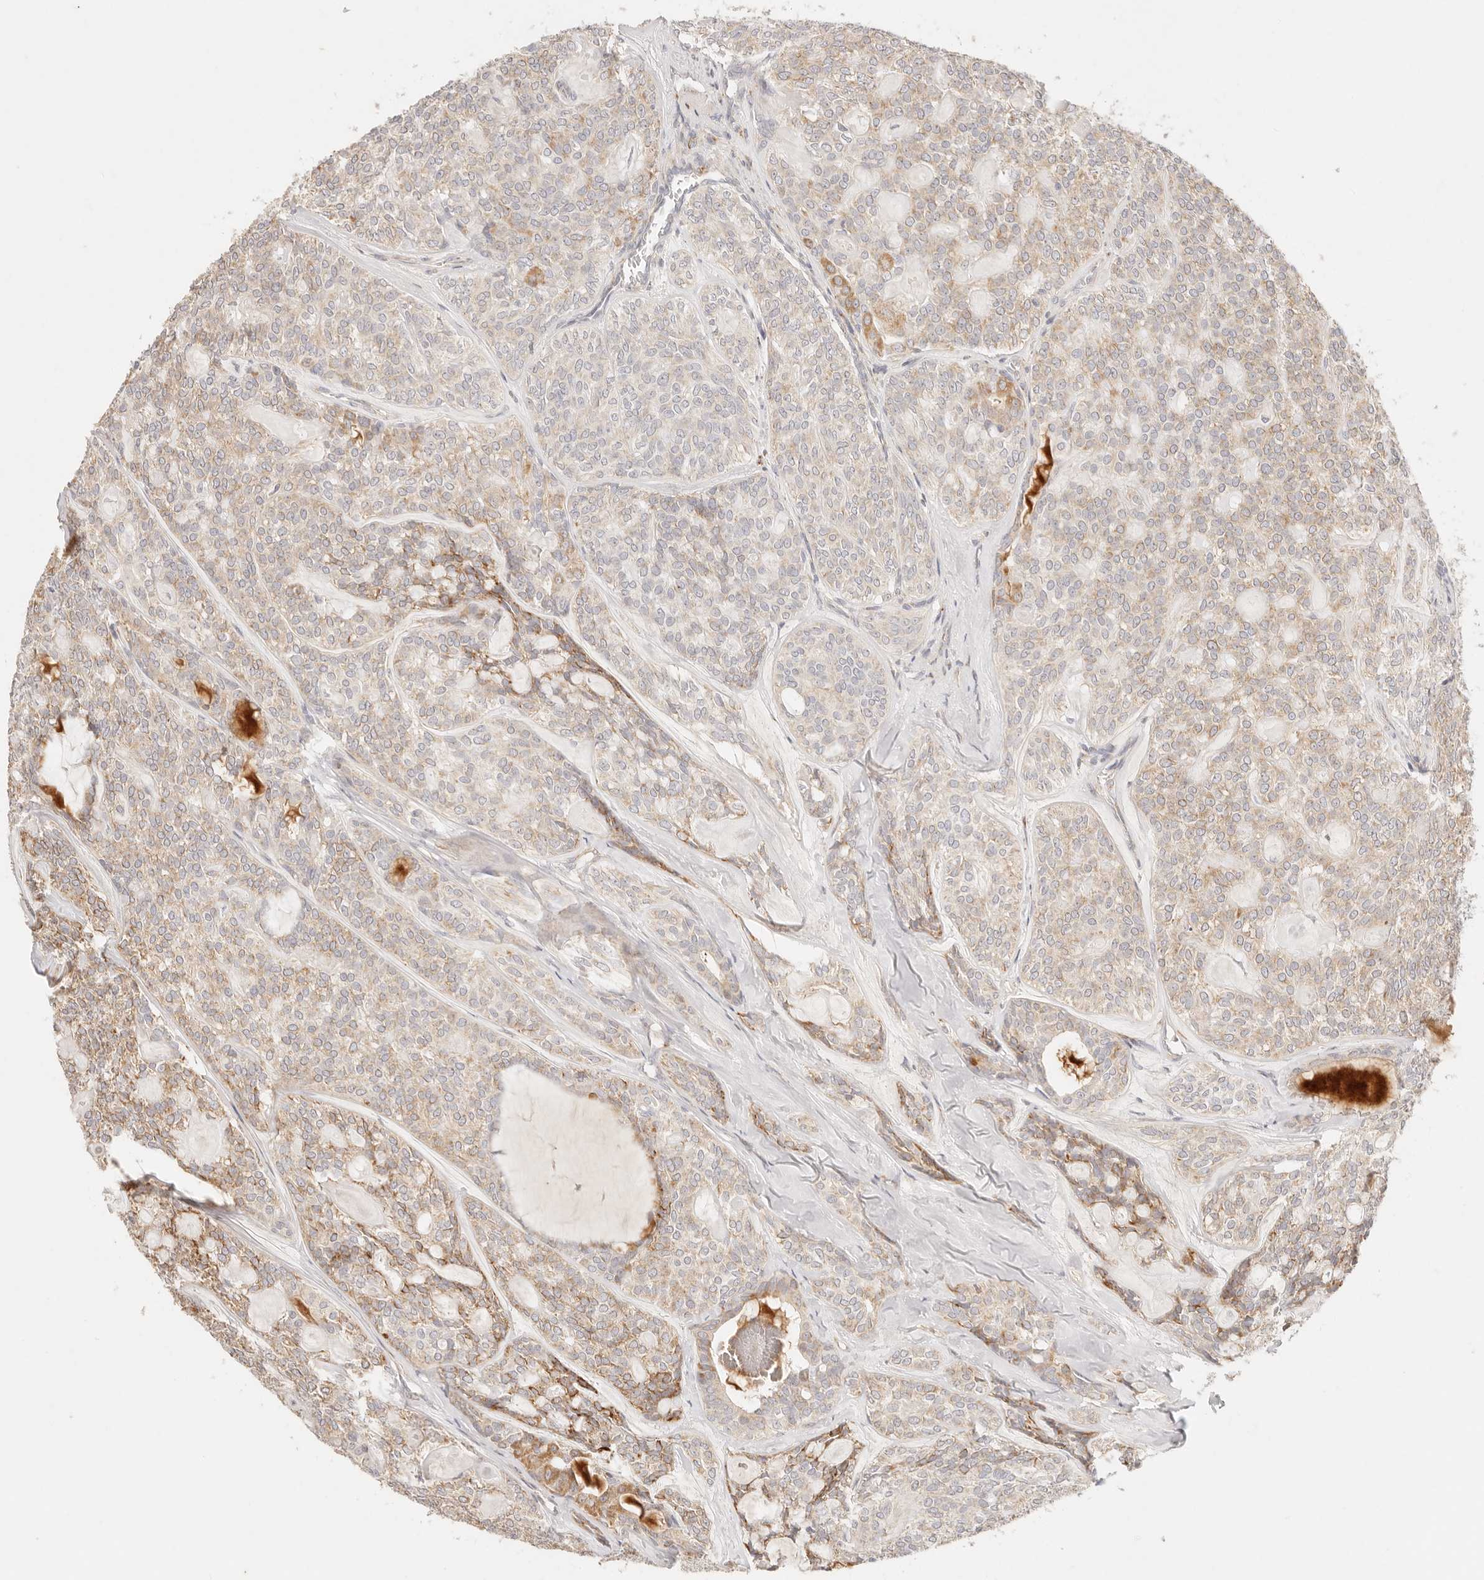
{"staining": {"intensity": "moderate", "quantity": "<25%", "location": "cytoplasmic/membranous"}, "tissue": "head and neck cancer", "cell_type": "Tumor cells", "image_type": "cancer", "snomed": [{"axis": "morphology", "description": "Adenocarcinoma, NOS"}, {"axis": "topography", "description": "Head-Neck"}], "caption": "A brown stain highlights moderate cytoplasmic/membranous positivity of a protein in head and neck cancer tumor cells.", "gene": "GPR156", "patient": {"sex": "male", "age": 66}}